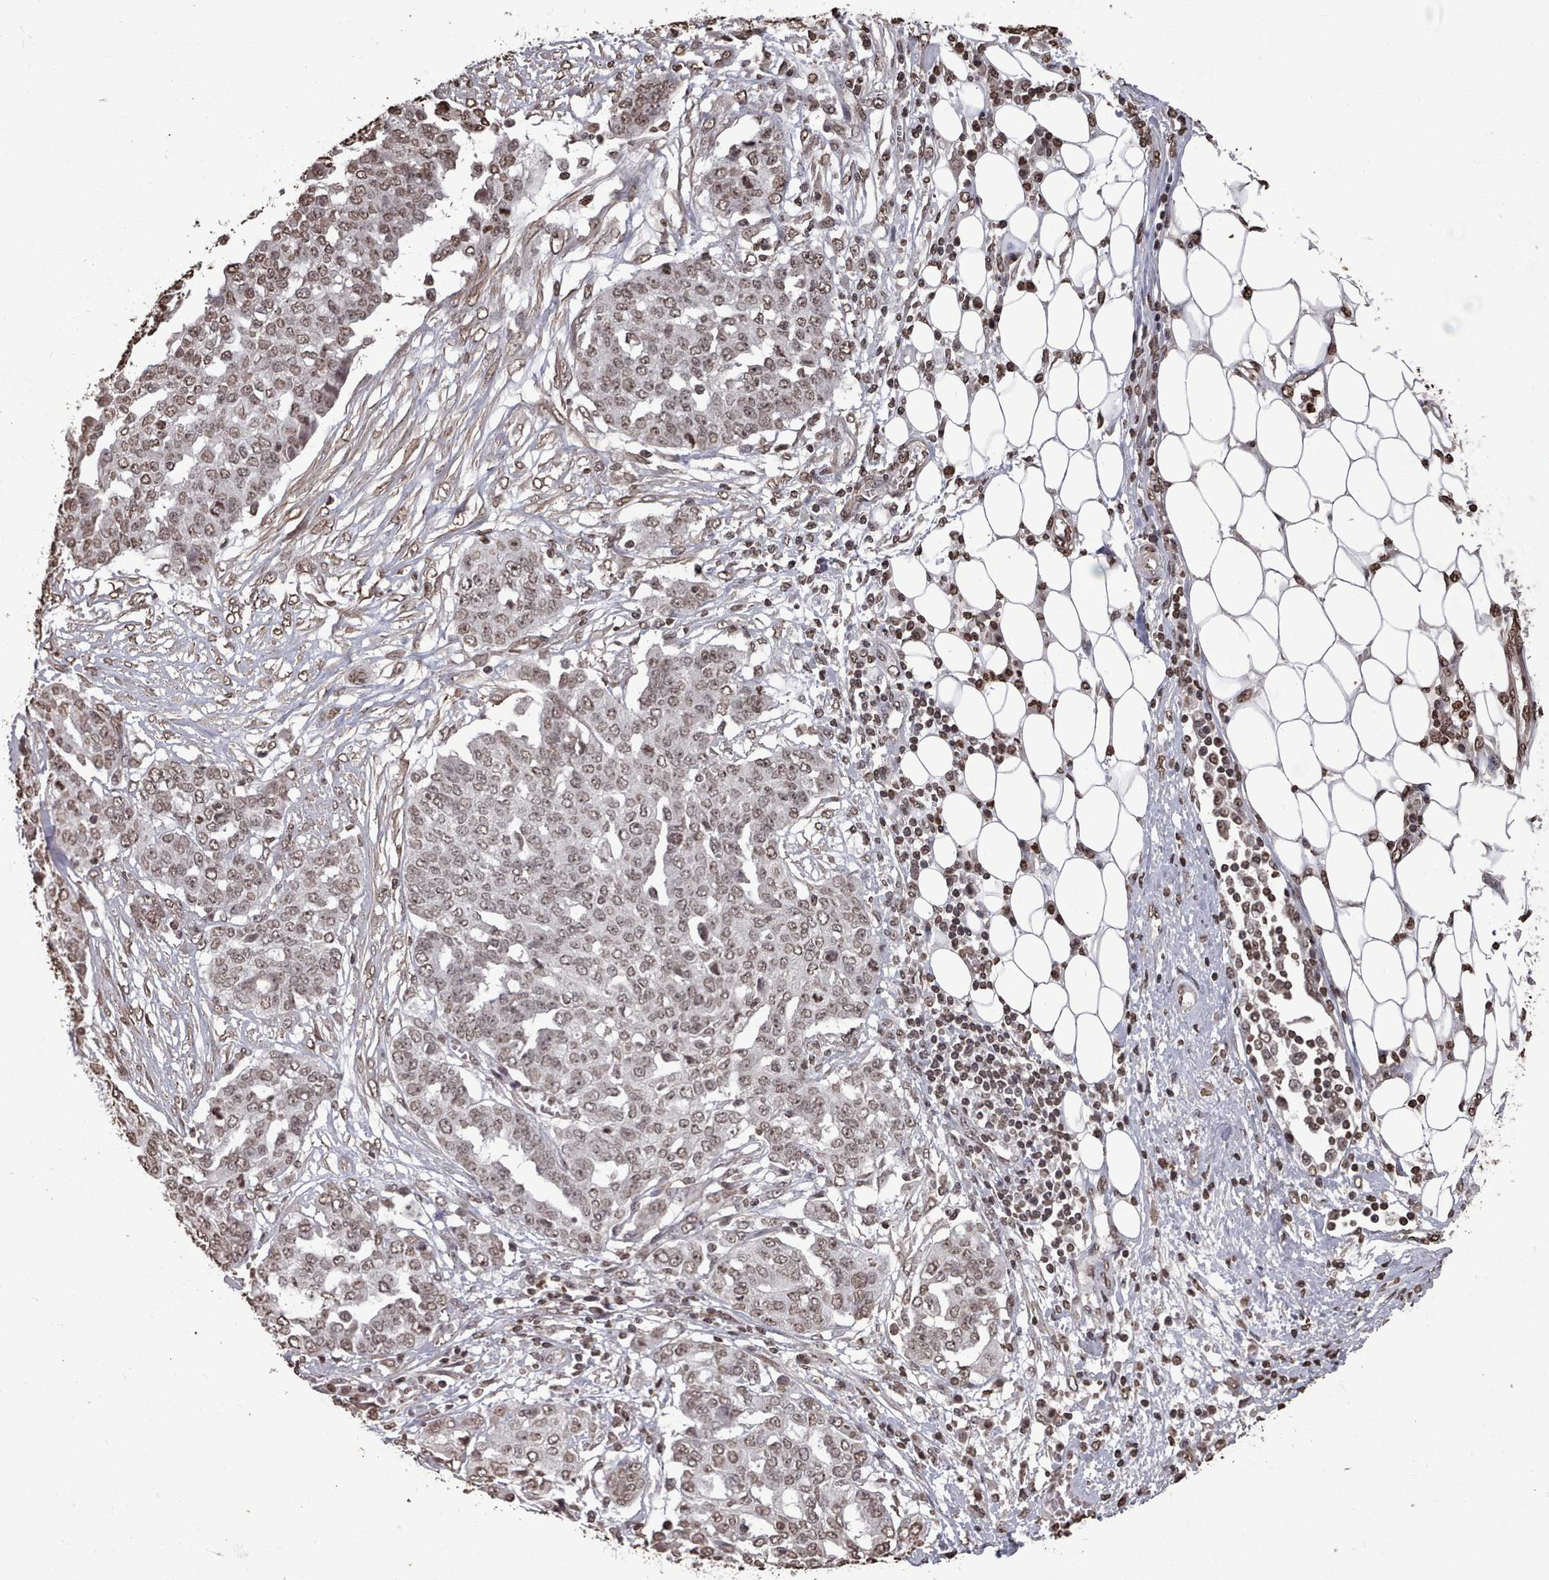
{"staining": {"intensity": "moderate", "quantity": ">75%", "location": "nuclear"}, "tissue": "ovarian cancer", "cell_type": "Tumor cells", "image_type": "cancer", "snomed": [{"axis": "morphology", "description": "Cystadenocarcinoma, serous, NOS"}, {"axis": "topography", "description": "Soft tissue"}, {"axis": "topography", "description": "Ovary"}], "caption": "IHC staining of ovarian cancer (serous cystadenocarcinoma), which shows medium levels of moderate nuclear staining in about >75% of tumor cells indicating moderate nuclear protein staining. The staining was performed using DAB (3,3'-diaminobenzidine) (brown) for protein detection and nuclei were counterstained in hematoxylin (blue).", "gene": "PLEKHG5", "patient": {"sex": "female", "age": 57}}